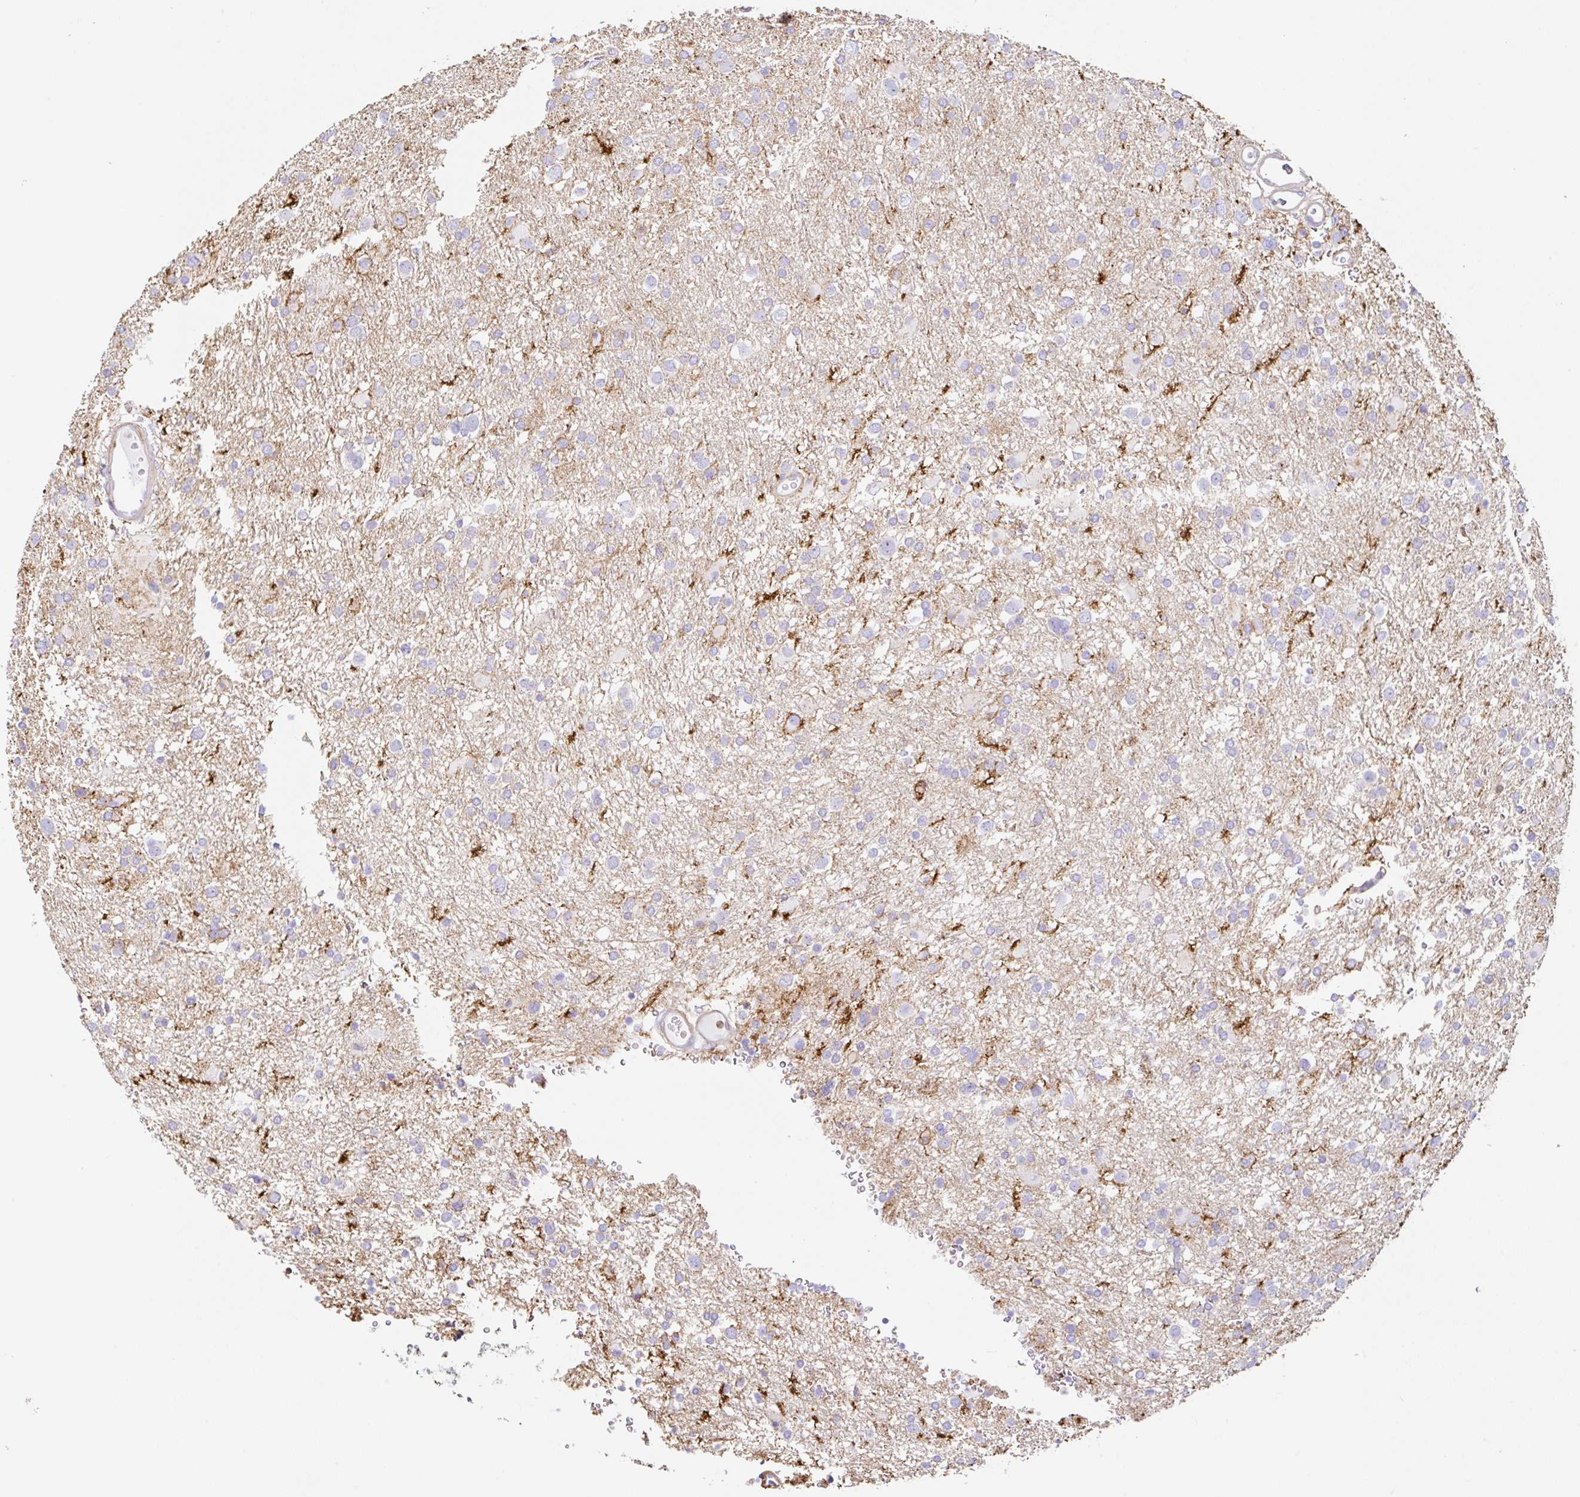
{"staining": {"intensity": "negative", "quantity": "none", "location": "none"}, "tissue": "glioma", "cell_type": "Tumor cells", "image_type": "cancer", "snomed": [{"axis": "morphology", "description": "Glioma, malignant, Low grade"}, {"axis": "topography", "description": "Brain"}], "caption": "This micrograph is of malignant glioma (low-grade) stained with immunohistochemistry to label a protein in brown with the nuclei are counter-stained blue. There is no staining in tumor cells.", "gene": "MTTP", "patient": {"sex": "female", "age": 32}}